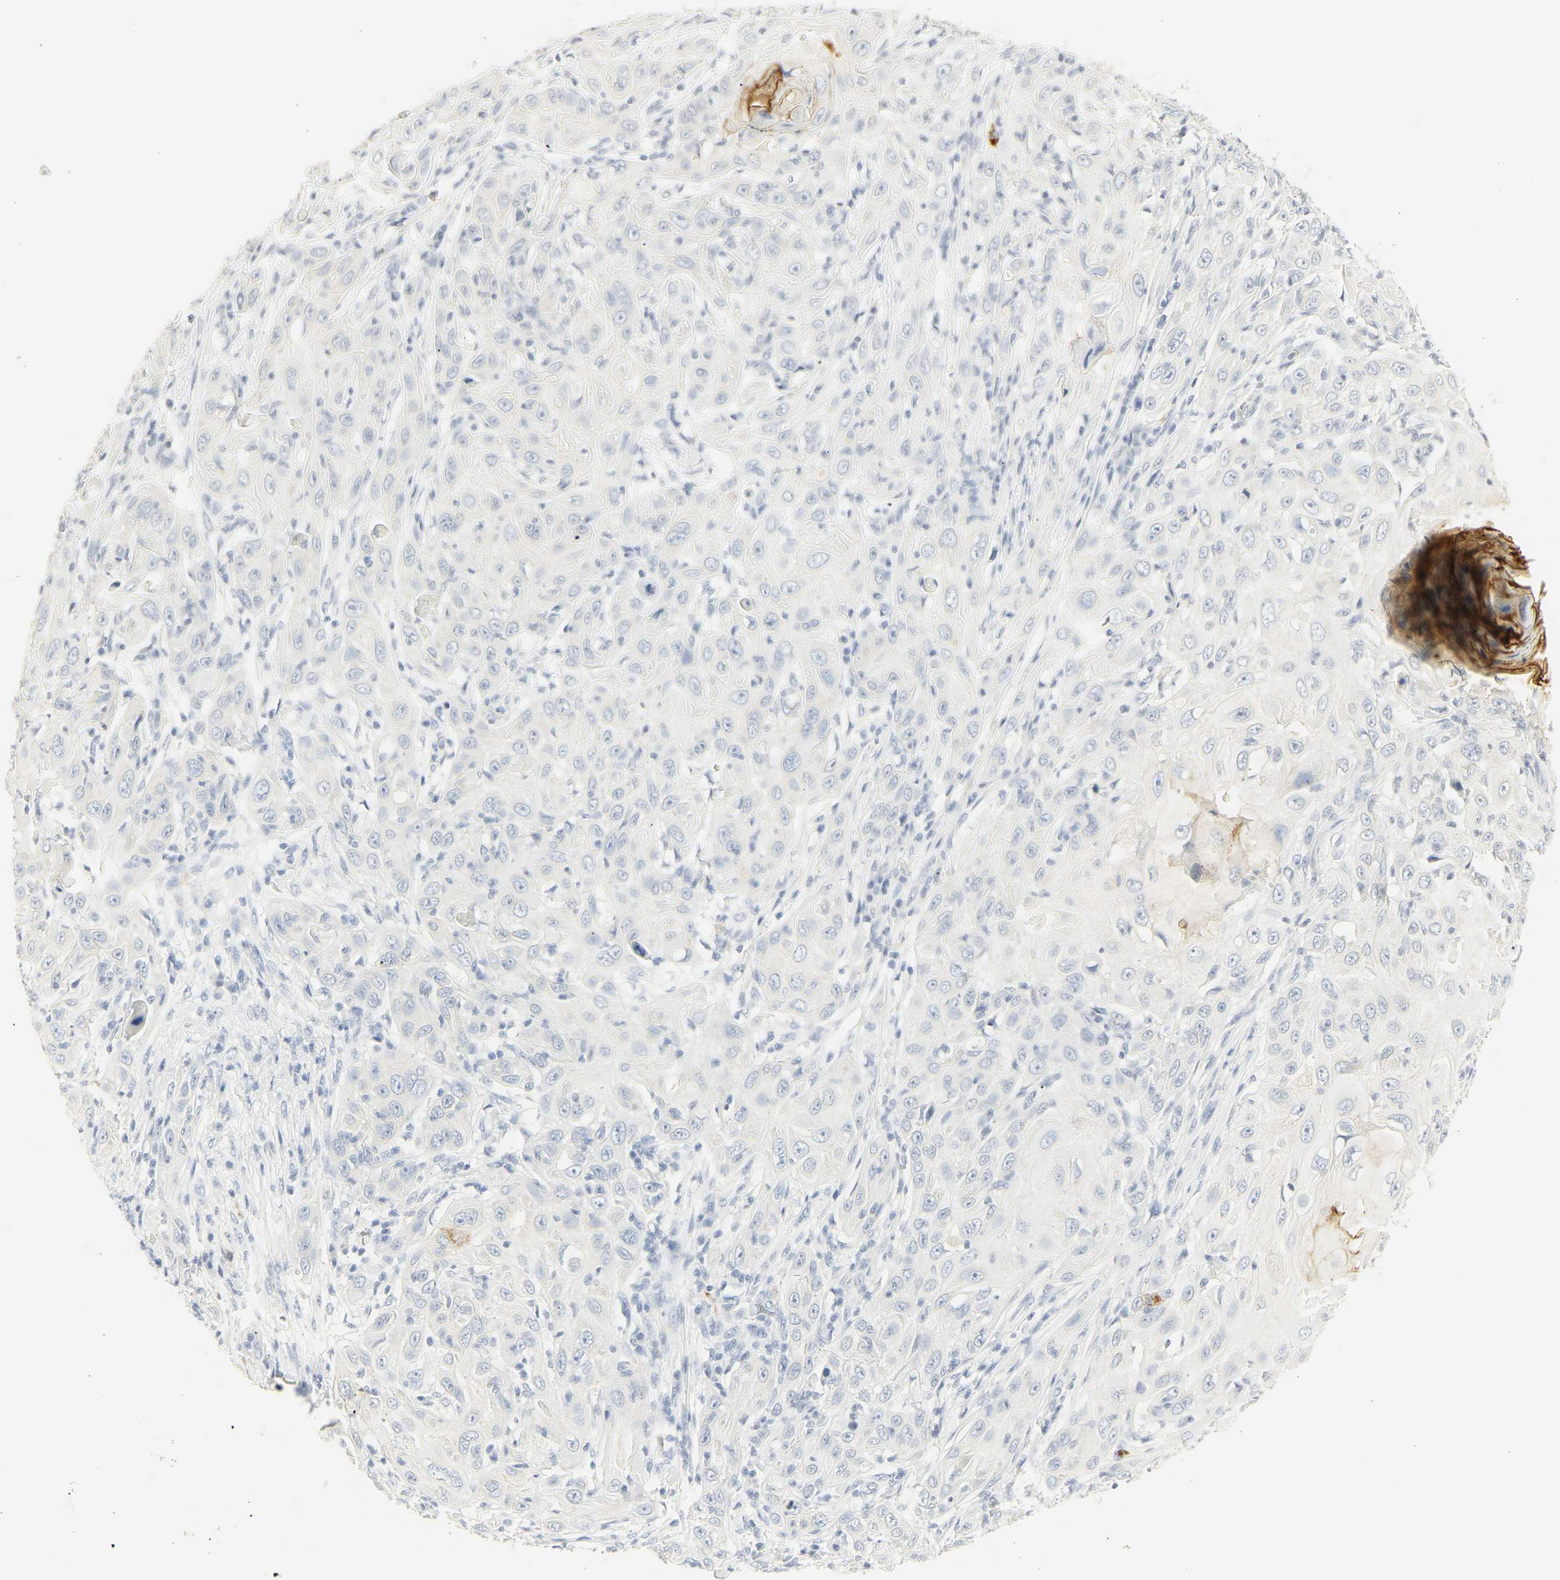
{"staining": {"intensity": "negative", "quantity": "none", "location": "none"}, "tissue": "skin cancer", "cell_type": "Tumor cells", "image_type": "cancer", "snomed": [{"axis": "morphology", "description": "Squamous cell carcinoma, NOS"}, {"axis": "topography", "description": "Skin"}], "caption": "High power microscopy histopathology image of an immunohistochemistry image of skin cancer, revealing no significant positivity in tumor cells. The staining was performed using DAB (3,3'-diaminobenzidine) to visualize the protein expression in brown, while the nuclei were stained in blue with hematoxylin (Magnification: 20x).", "gene": "CEACAM5", "patient": {"sex": "female", "age": 88}}